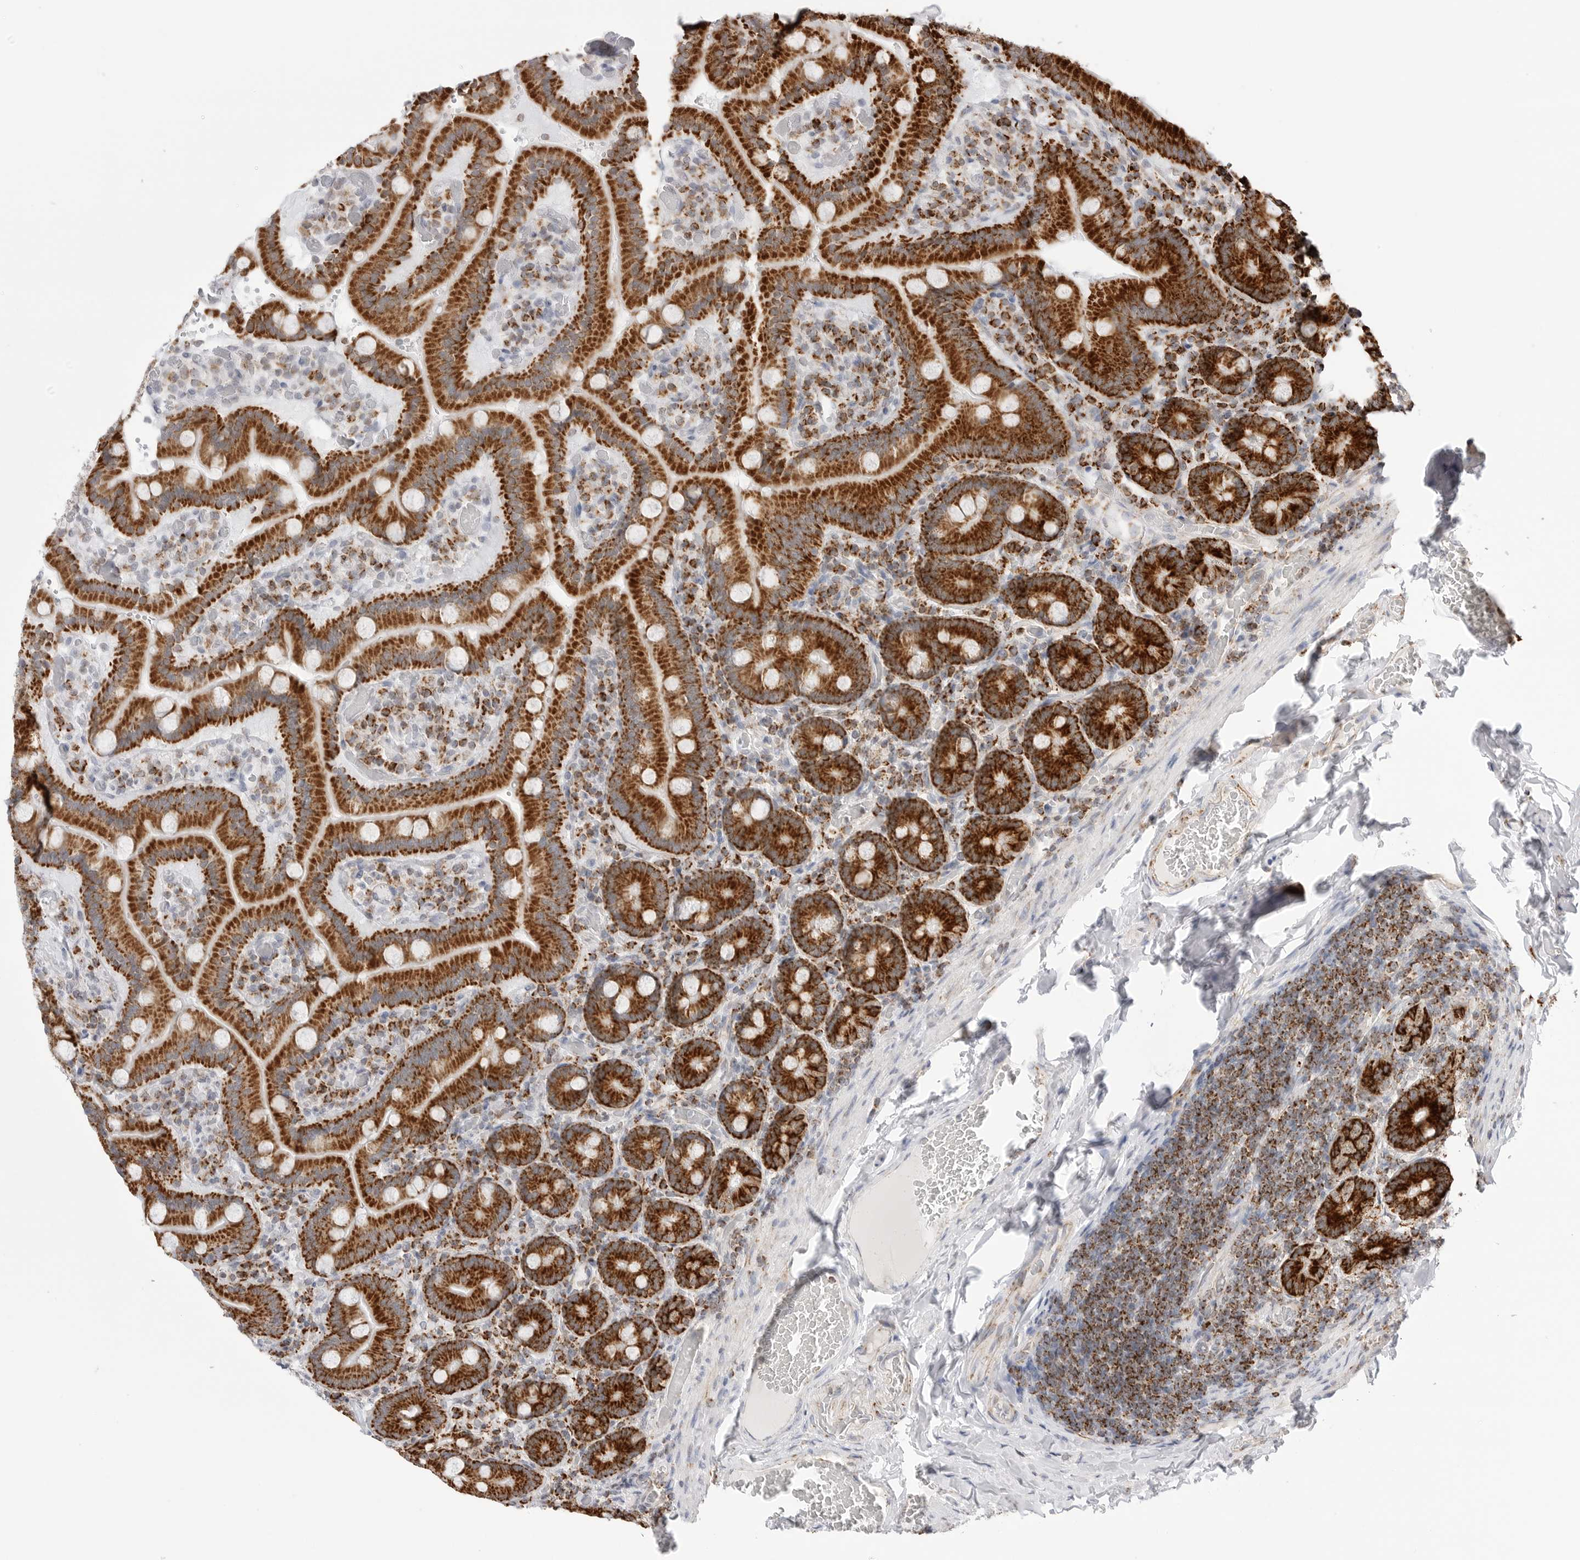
{"staining": {"intensity": "strong", "quantity": ">75%", "location": "cytoplasmic/membranous"}, "tissue": "duodenum", "cell_type": "Glandular cells", "image_type": "normal", "snomed": [{"axis": "morphology", "description": "Normal tissue, NOS"}, {"axis": "topography", "description": "Duodenum"}], "caption": "Protein positivity by immunohistochemistry shows strong cytoplasmic/membranous staining in approximately >75% of glandular cells in unremarkable duodenum. (Stains: DAB in brown, nuclei in blue, Microscopy: brightfield microscopy at high magnification).", "gene": "ATP5IF1", "patient": {"sex": "female", "age": 62}}